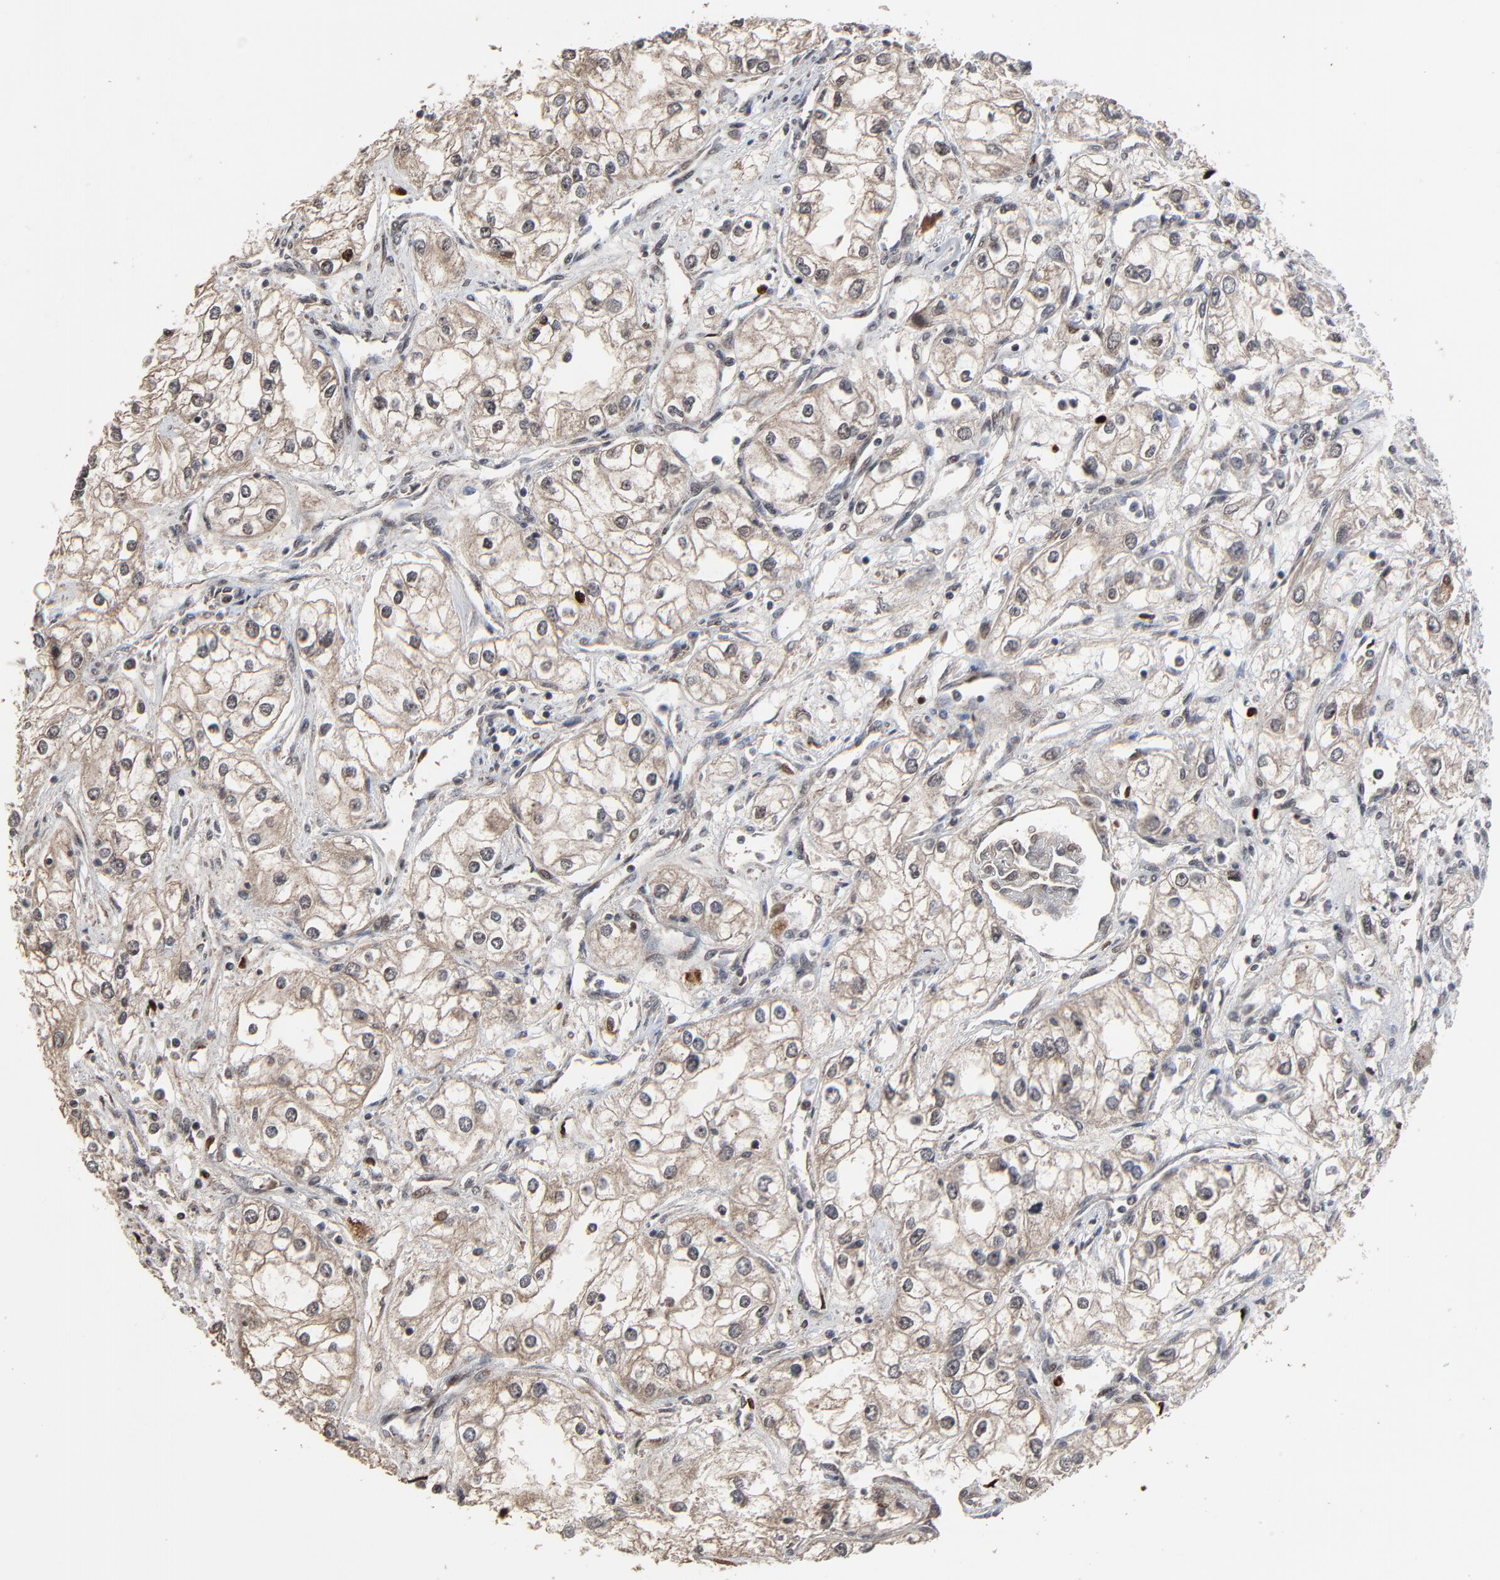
{"staining": {"intensity": "weak", "quantity": ">75%", "location": "cytoplasmic/membranous,nuclear"}, "tissue": "renal cancer", "cell_type": "Tumor cells", "image_type": "cancer", "snomed": [{"axis": "morphology", "description": "Adenocarcinoma, NOS"}, {"axis": "topography", "description": "Kidney"}], "caption": "A histopathology image of adenocarcinoma (renal) stained for a protein demonstrates weak cytoplasmic/membranous and nuclear brown staining in tumor cells.", "gene": "RHOJ", "patient": {"sex": "male", "age": 57}}